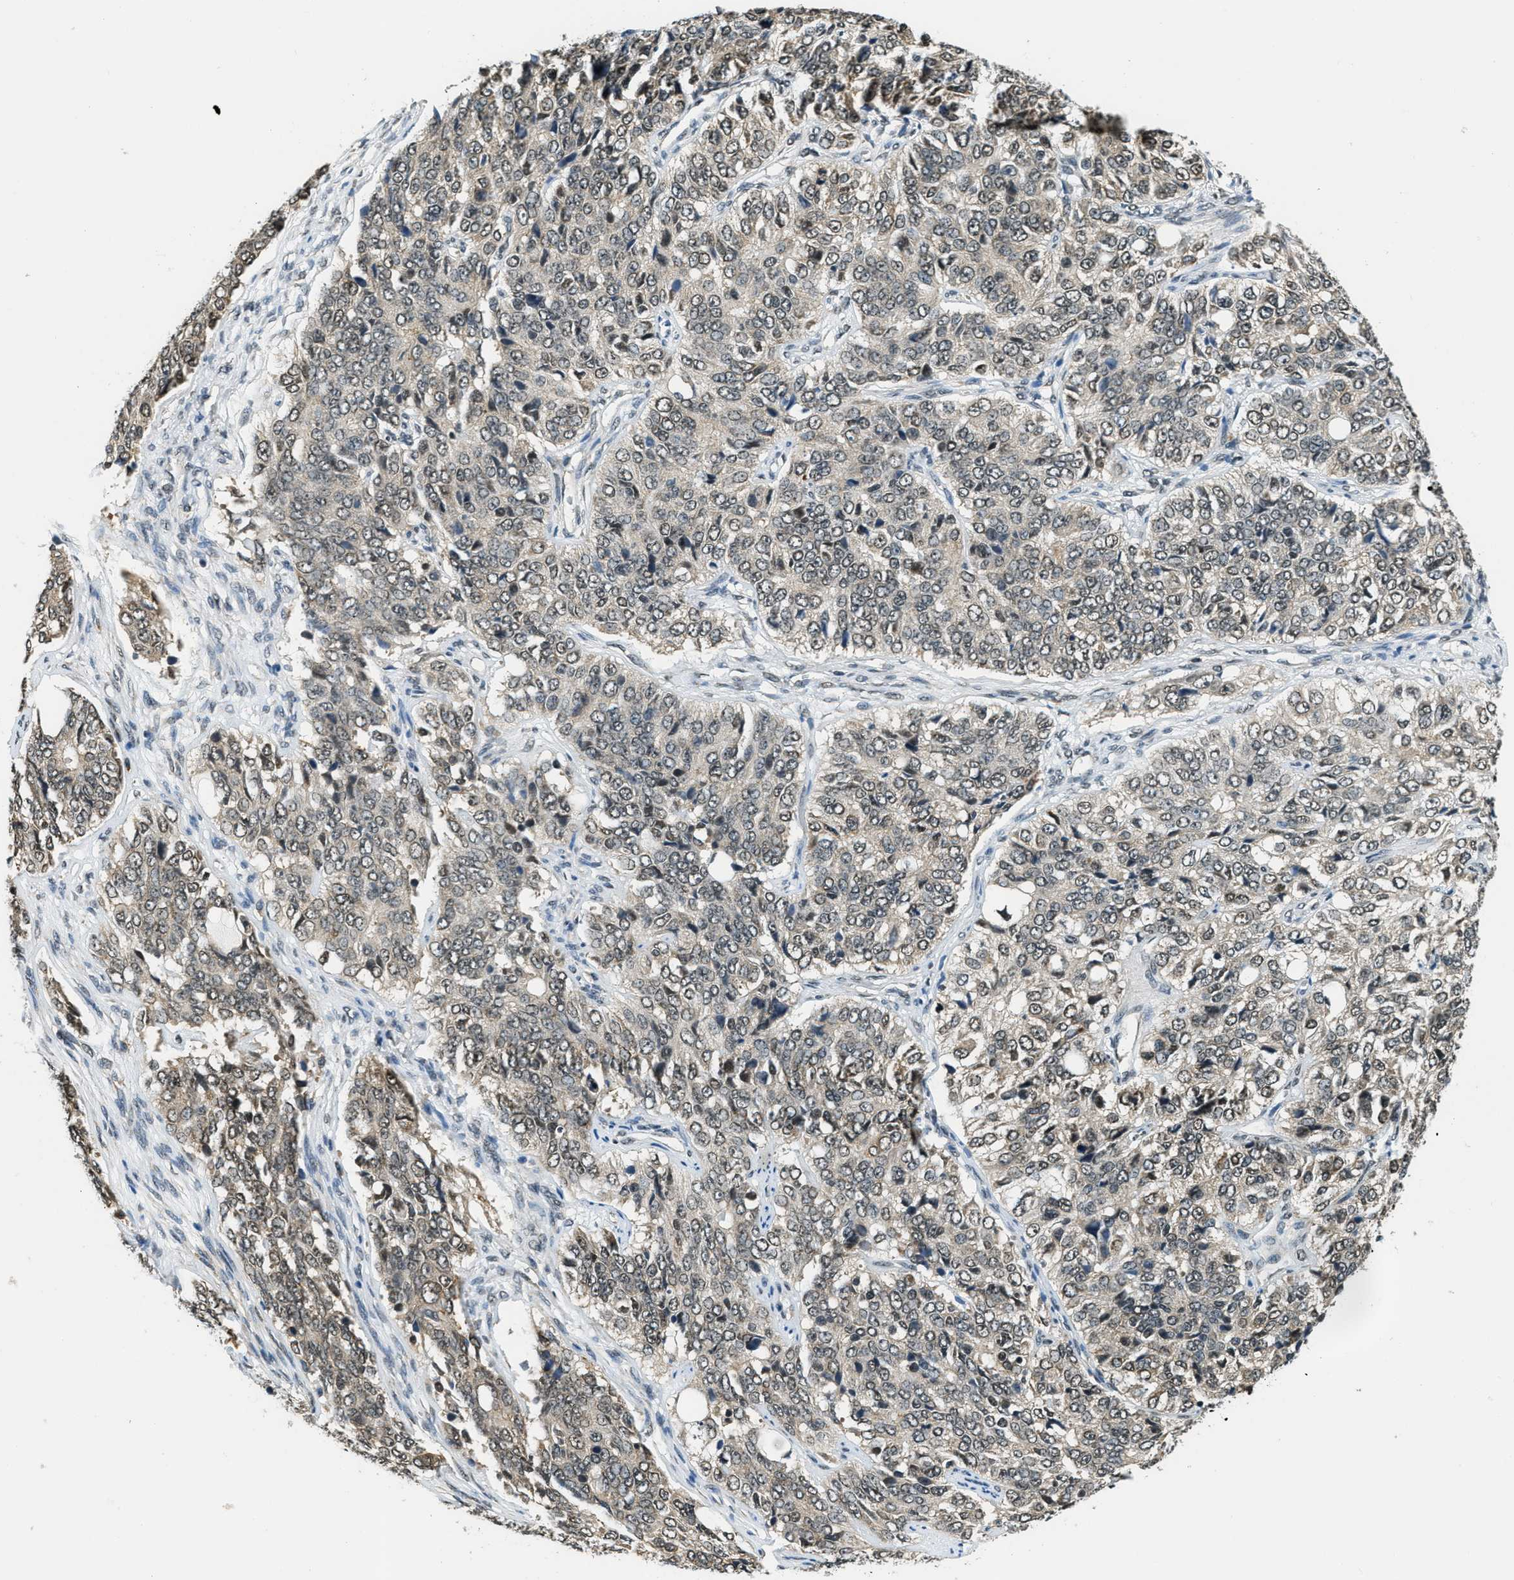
{"staining": {"intensity": "weak", "quantity": "25%-75%", "location": "nuclear"}, "tissue": "ovarian cancer", "cell_type": "Tumor cells", "image_type": "cancer", "snomed": [{"axis": "morphology", "description": "Carcinoma, endometroid"}, {"axis": "topography", "description": "Ovary"}], "caption": "Approximately 25%-75% of tumor cells in human ovarian cancer display weak nuclear protein expression as visualized by brown immunohistochemical staining.", "gene": "RAB11FIP1", "patient": {"sex": "female", "age": 51}}